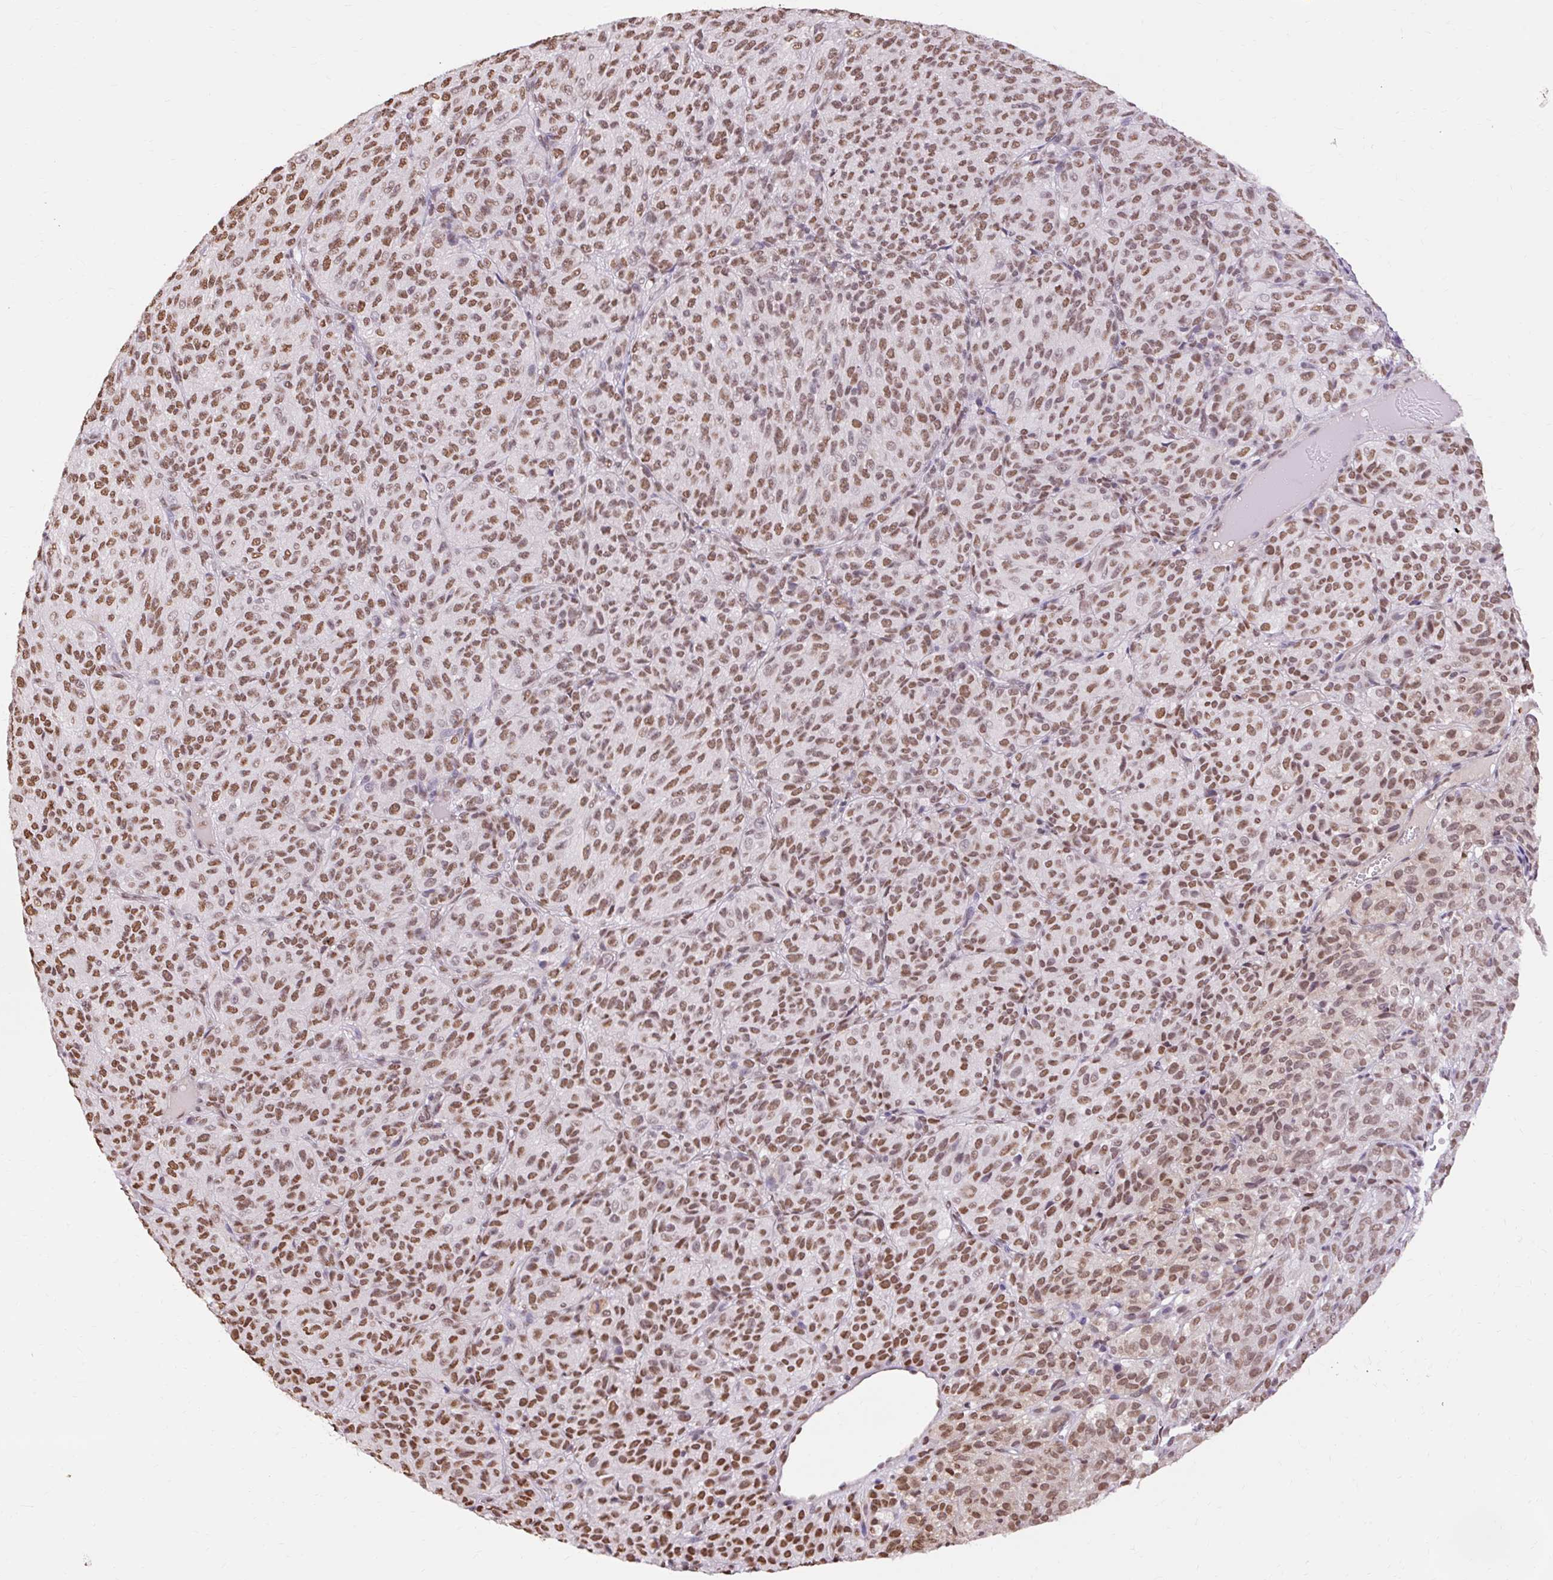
{"staining": {"intensity": "moderate", "quantity": ">75%", "location": "nuclear"}, "tissue": "melanoma", "cell_type": "Tumor cells", "image_type": "cancer", "snomed": [{"axis": "morphology", "description": "Malignant melanoma, Metastatic site"}, {"axis": "topography", "description": "Brain"}], "caption": "Immunohistochemistry (DAB (3,3'-diaminobenzidine)) staining of human malignant melanoma (metastatic site) reveals moderate nuclear protein staining in about >75% of tumor cells.", "gene": "NPIPB12", "patient": {"sex": "female", "age": 56}}